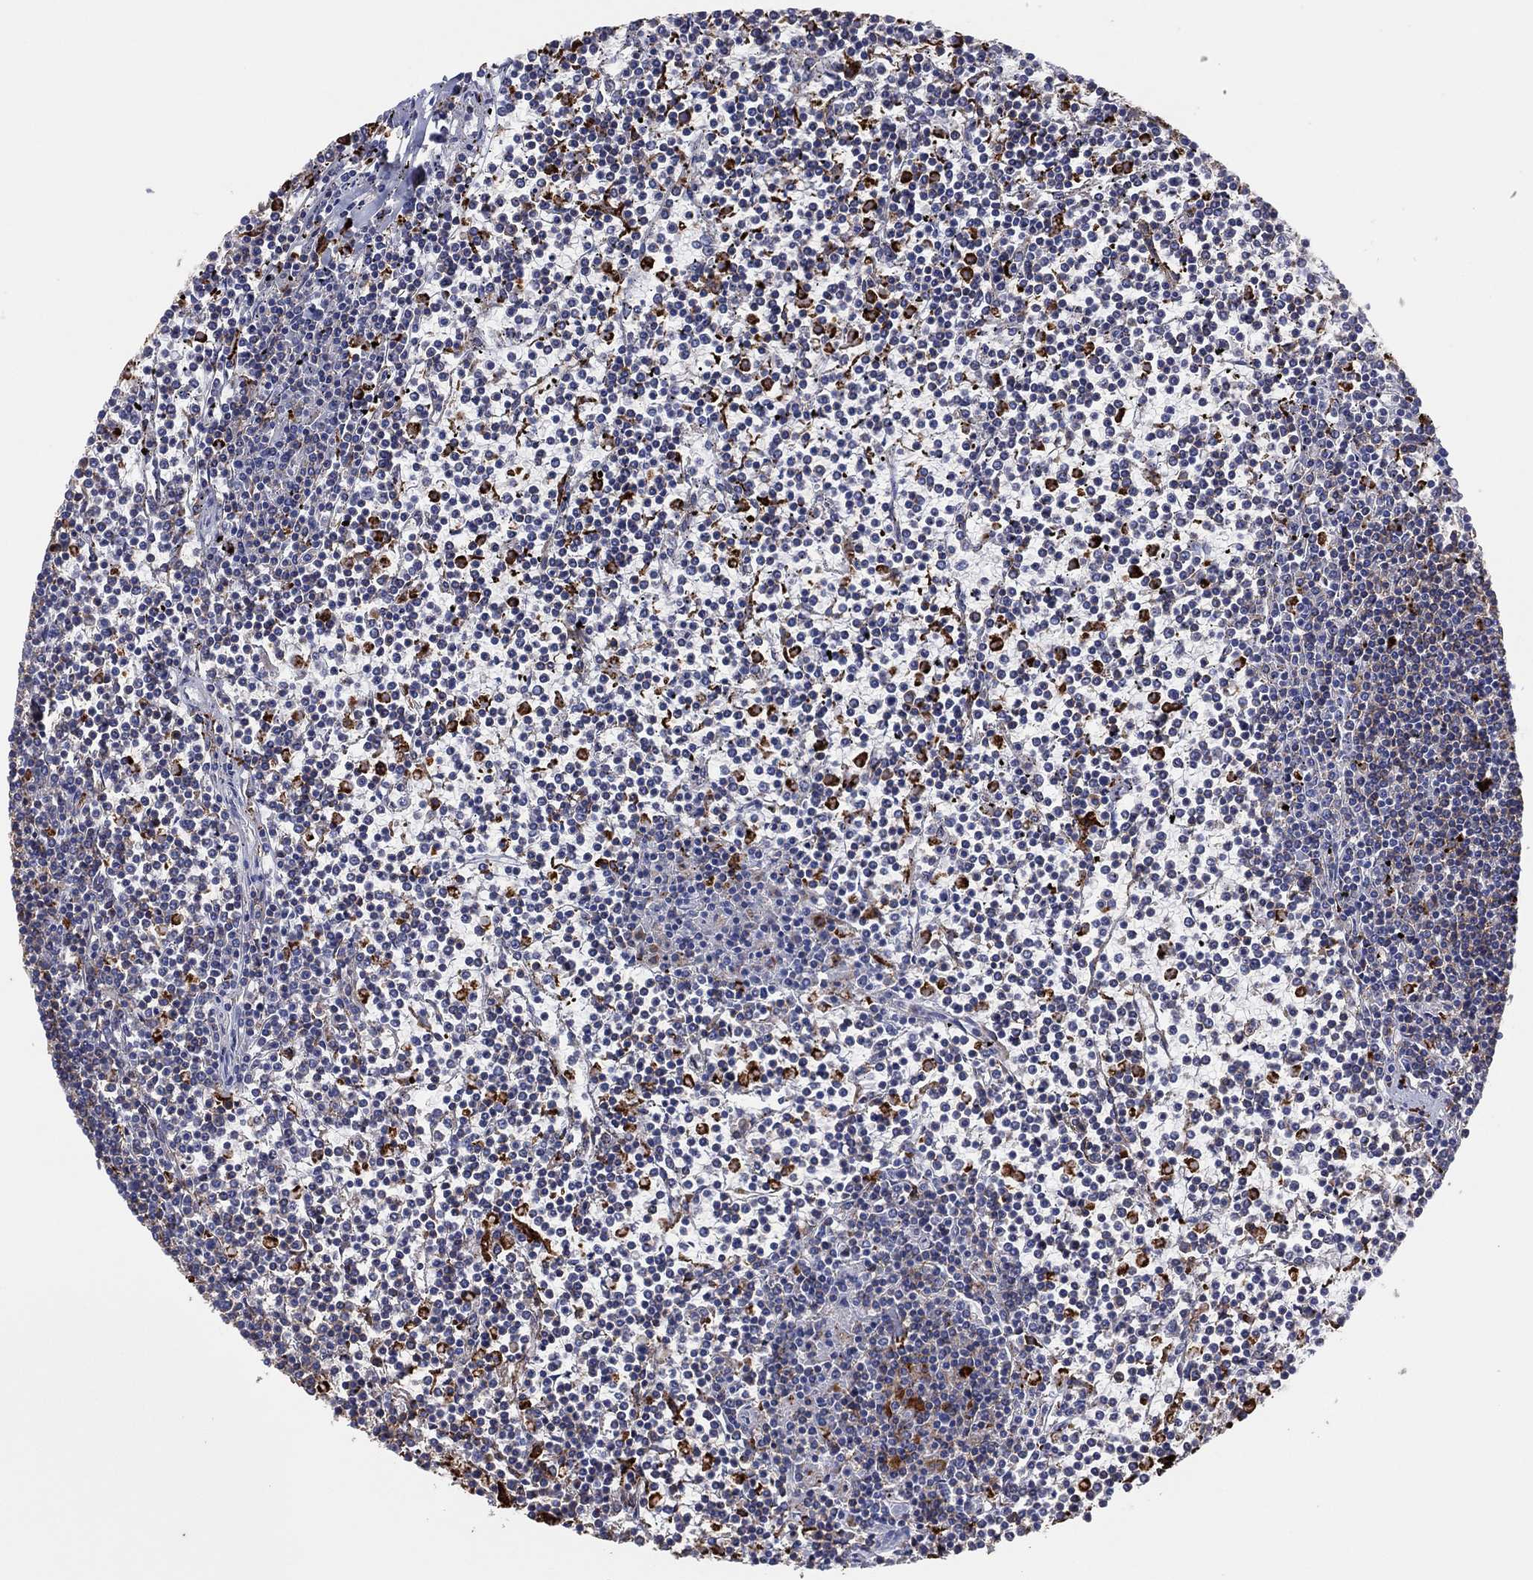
{"staining": {"intensity": "negative", "quantity": "none", "location": "none"}, "tissue": "lymphoma", "cell_type": "Tumor cells", "image_type": "cancer", "snomed": [{"axis": "morphology", "description": "Malignant lymphoma, non-Hodgkin's type, Low grade"}, {"axis": "topography", "description": "Spleen"}], "caption": "IHC image of neoplastic tissue: lymphoma stained with DAB displays no significant protein positivity in tumor cells.", "gene": "PLAC8", "patient": {"sex": "female", "age": 19}}